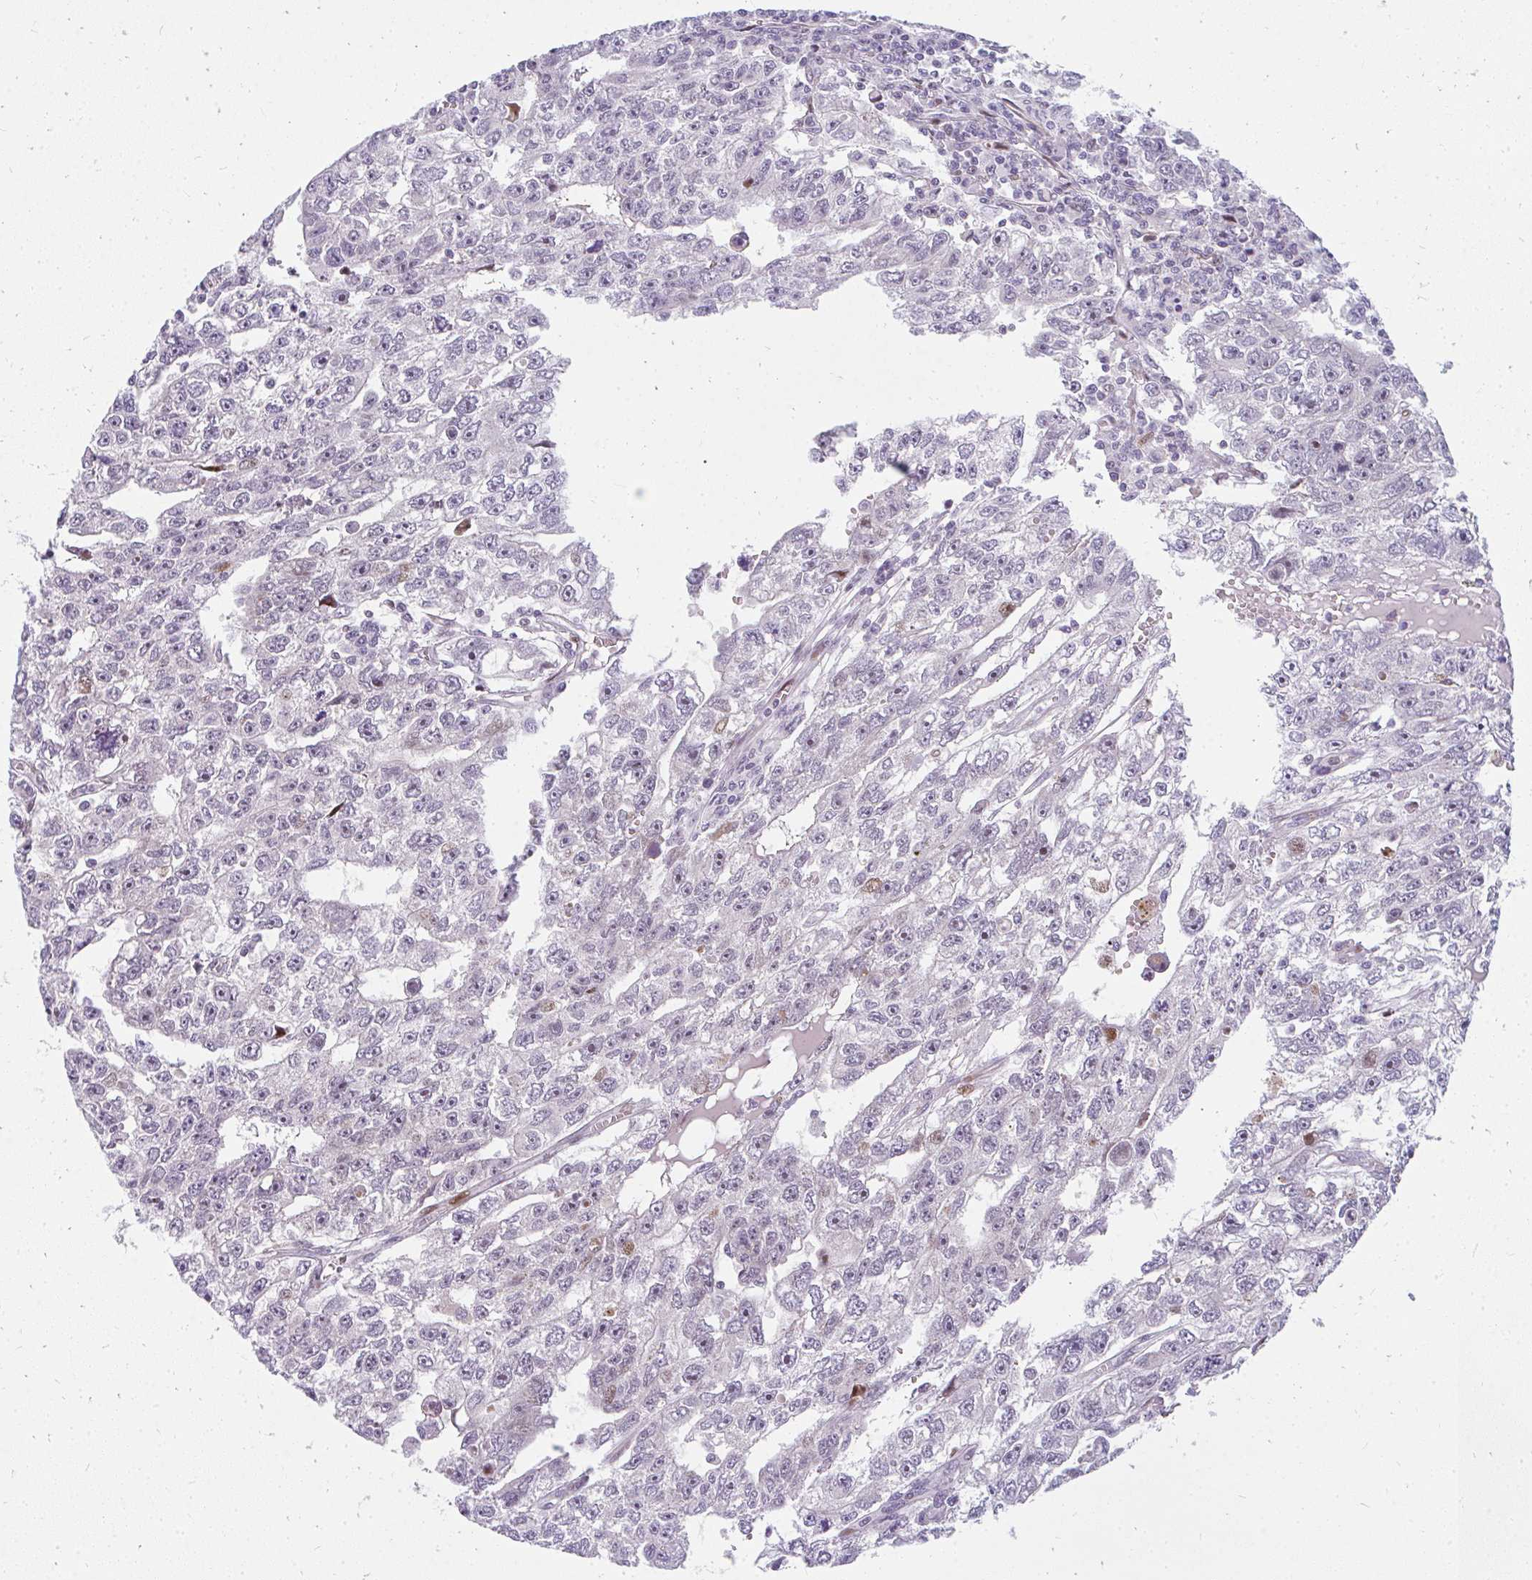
{"staining": {"intensity": "moderate", "quantity": "<25%", "location": "nuclear"}, "tissue": "testis cancer", "cell_type": "Tumor cells", "image_type": "cancer", "snomed": [{"axis": "morphology", "description": "Carcinoma, Embryonal, NOS"}, {"axis": "topography", "description": "Testis"}], "caption": "Protein analysis of embryonal carcinoma (testis) tissue demonstrates moderate nuclear positivity in approximately <25% of tumor cells.", "gene": "PLA2G5", "patient": {"sex": "male", "age": 20}}